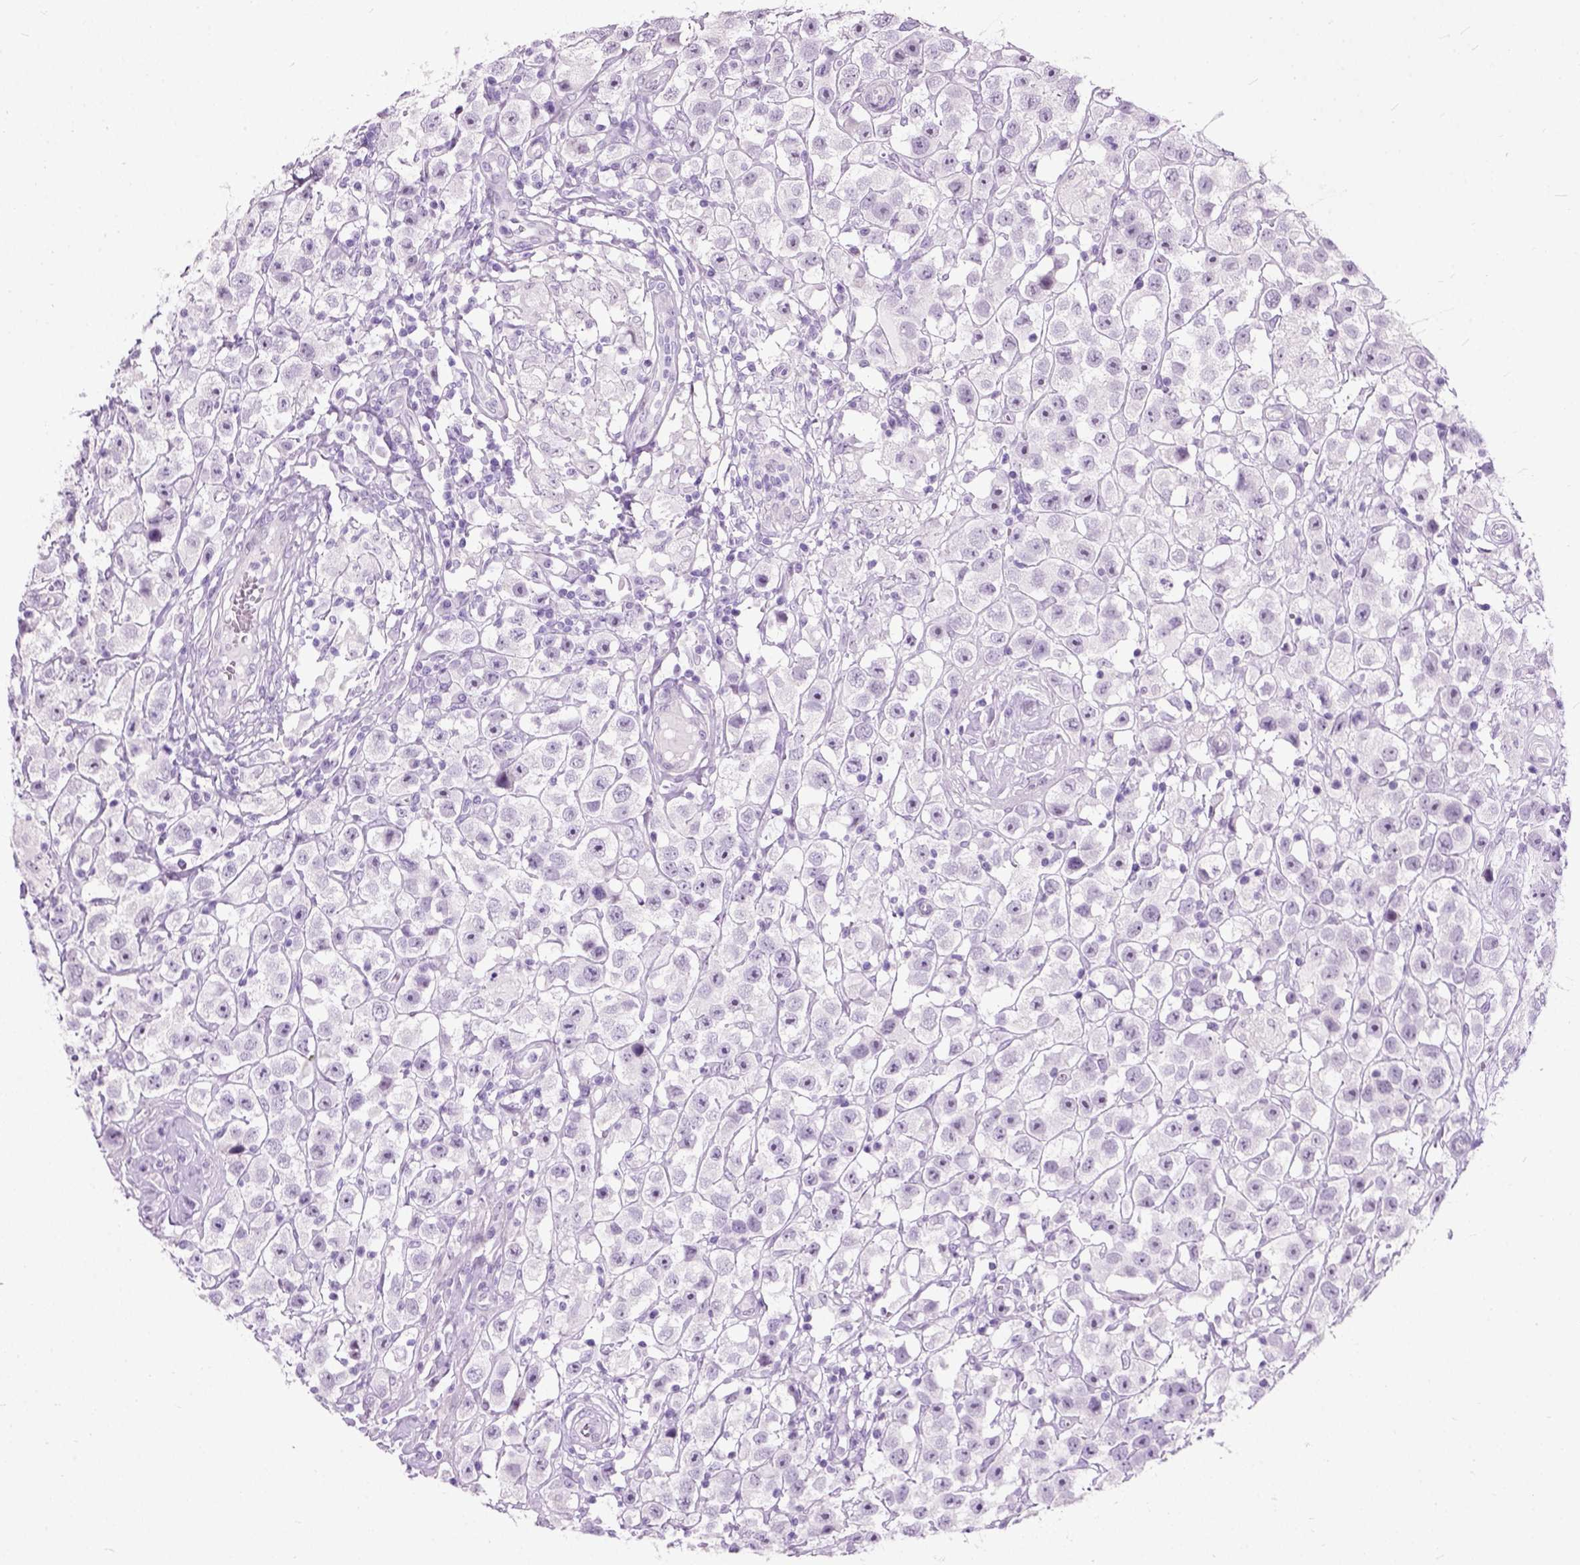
{"staining": {"intensity": "negative", "quantity": "none", "location": "none"}, "tissue": "testis cancer", "cell_type": "Tumor cells", "image_type": "cancer", "snomed": [{"axis": "morphology", "description": "Seminoma, NOS"}, {"axis": "topography", "description": "Testis"}], "caption": "Human testis seminoma stained for a protein using immunohistochemistry (IHC) reveals no positivity in tumor cells.", "gene": "AXDND1", "patient": {"sex": "male", "age": 45}}